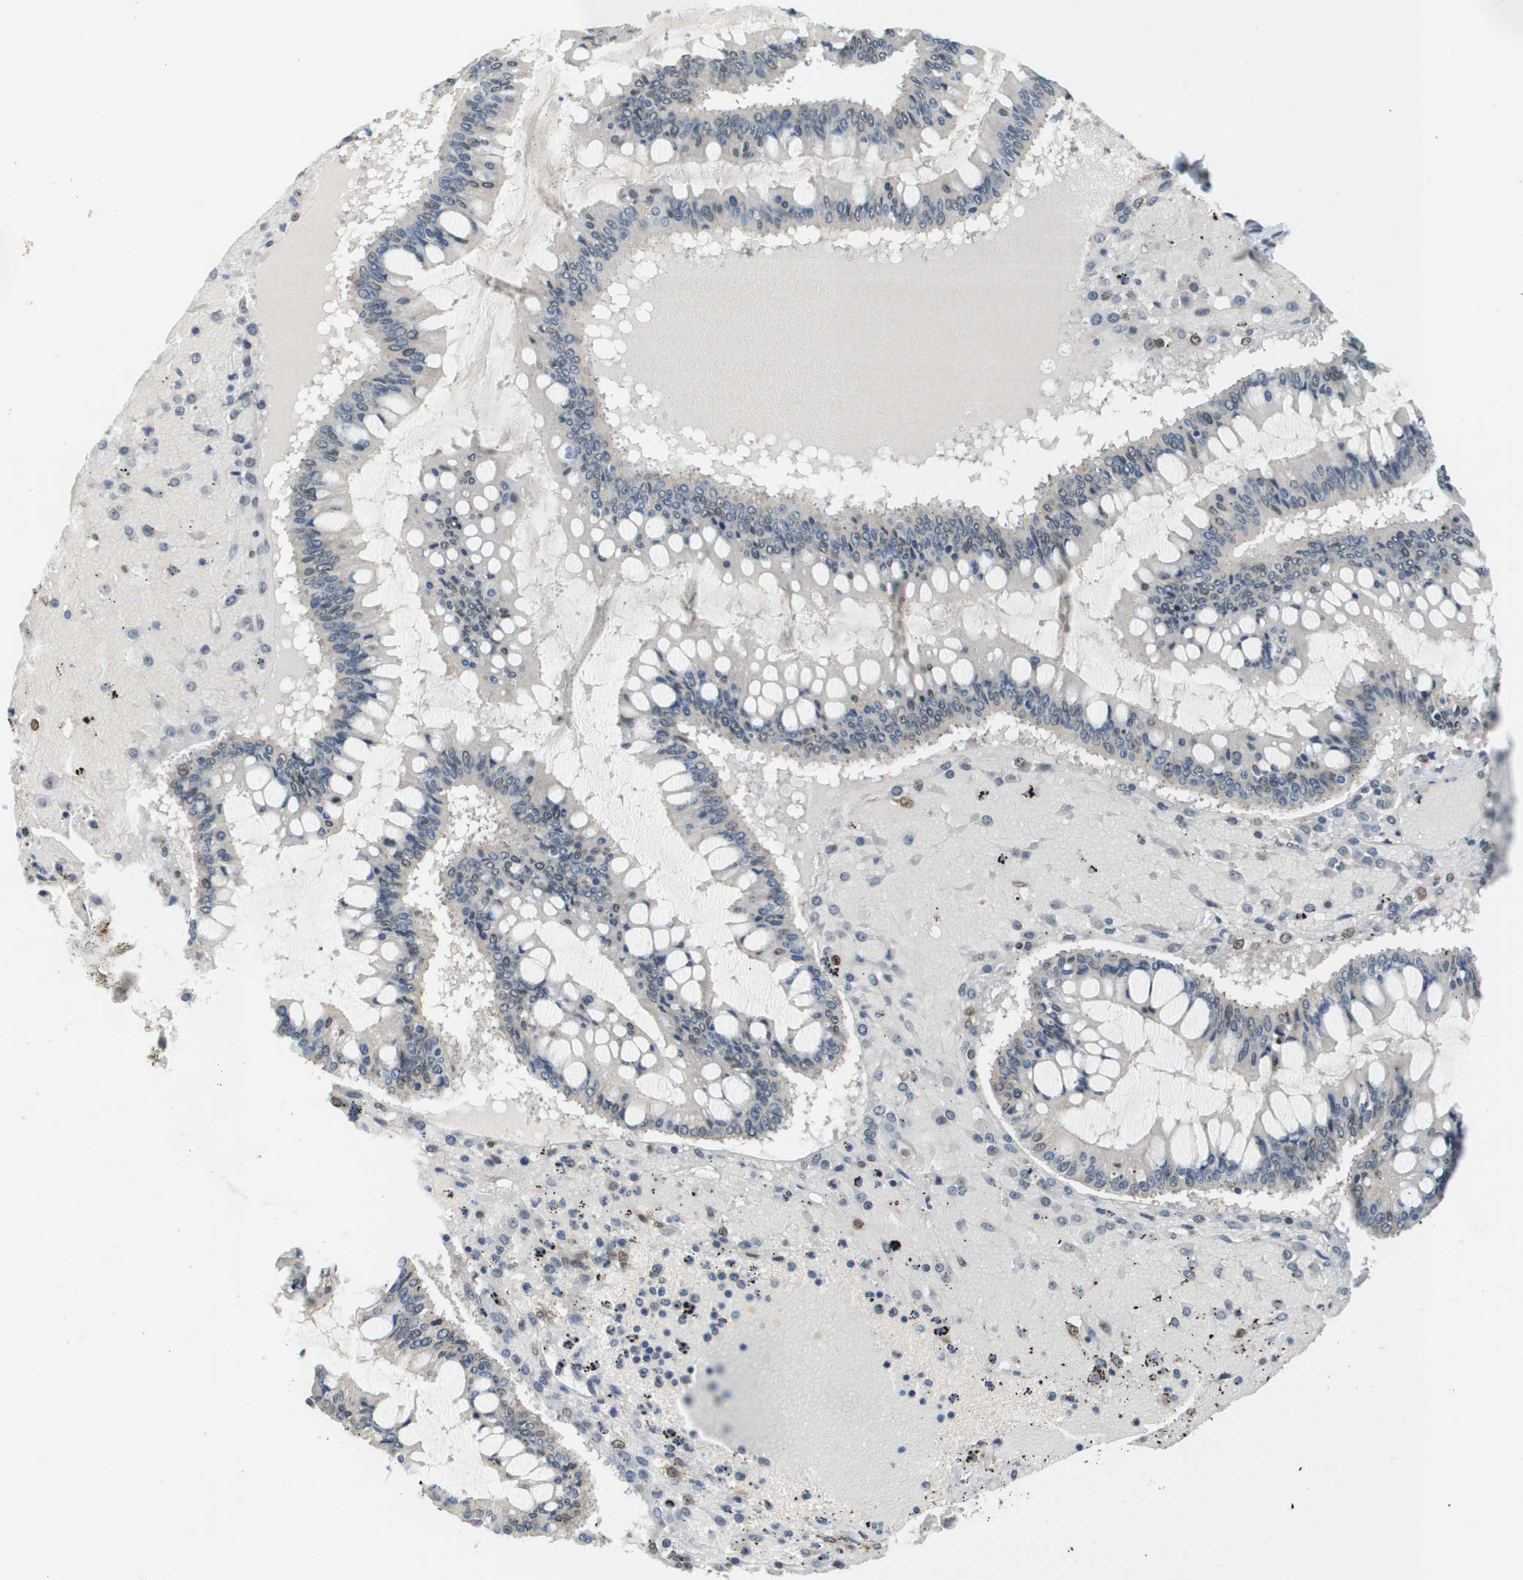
{"staining": {"intensity": "weak", "quantity": "<25%", "location": "nuclear"}, "tissue": "ovarian cancer", "cell_type": "Tumor cells", "image_type": "cancer", "snomed": [{"axis": "morphology", "description": "Cystadenocarcinoma, mucinous, NOS"}, {"axis": "topography", "description": "Ovary"}], "caption": "Immunohistochemistry micrograph of ovarian cancer (mucinous cystadenocarcinoma) stained for a protein (brown), which reveals no staining in tumor cells. The staining is performed using DAB brown chromogen with nuclei counter-stained in using hematoxylin.", "gene": "CBX5", "patient": {"sex": "female", "age": 73}}